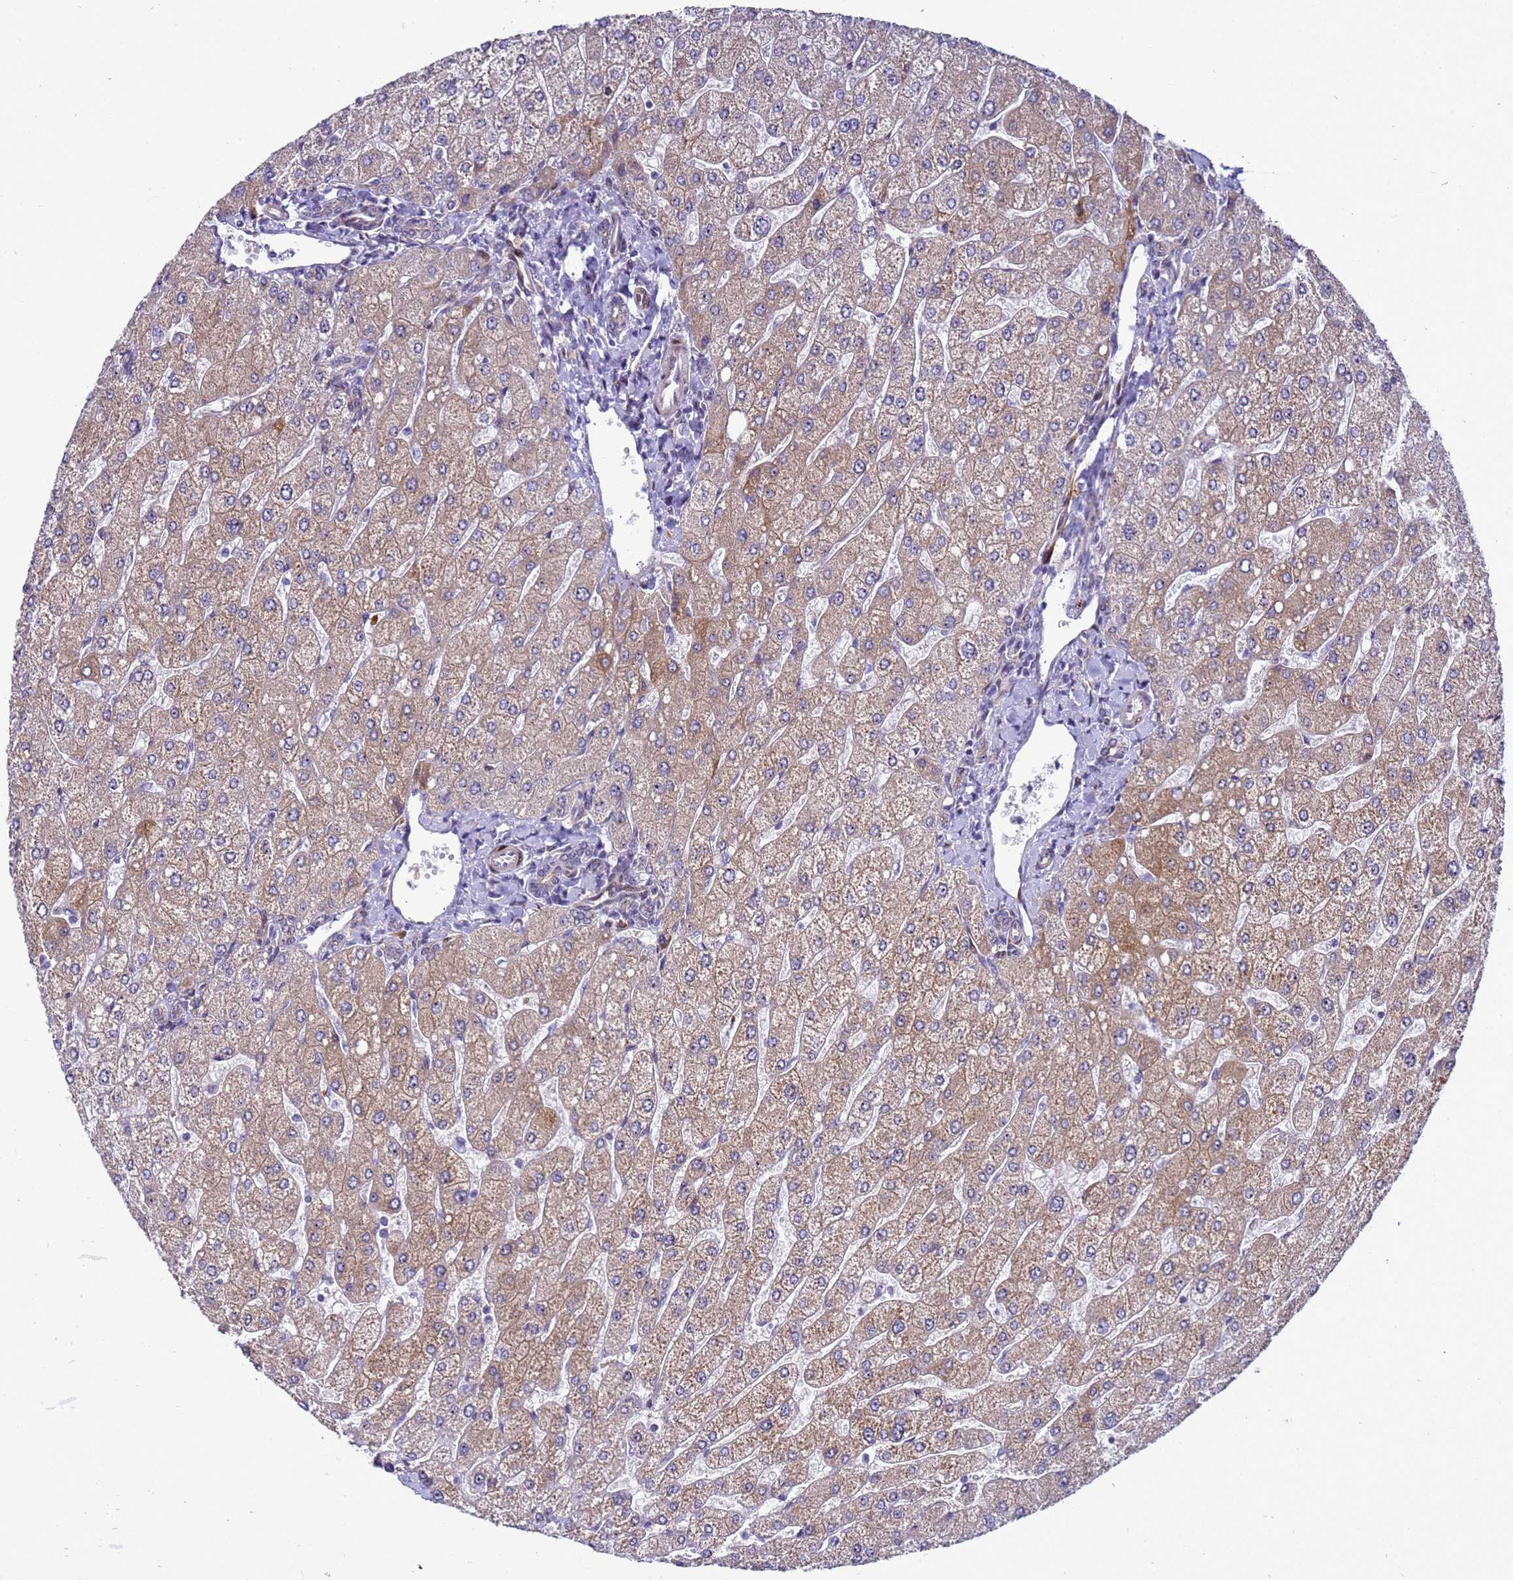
{"staining": {"intensity": "negative", "quantity": "none", "location": "none"}, "tissue": "liver", "cell_type": "Cholangiocytes", "image_type": "normal", "snomed": [{"axis": "morphology", "description": "Normal tissue, NOS"}, {"axis": "topography", "description": "Liver"}], "caption": "Human liver stained for a protein using immunohistochemistry (IHC) displays no positivity in cholangiocytes.", "gene": "RSPO1", "patient": {"sex": "male", "age": 55}}